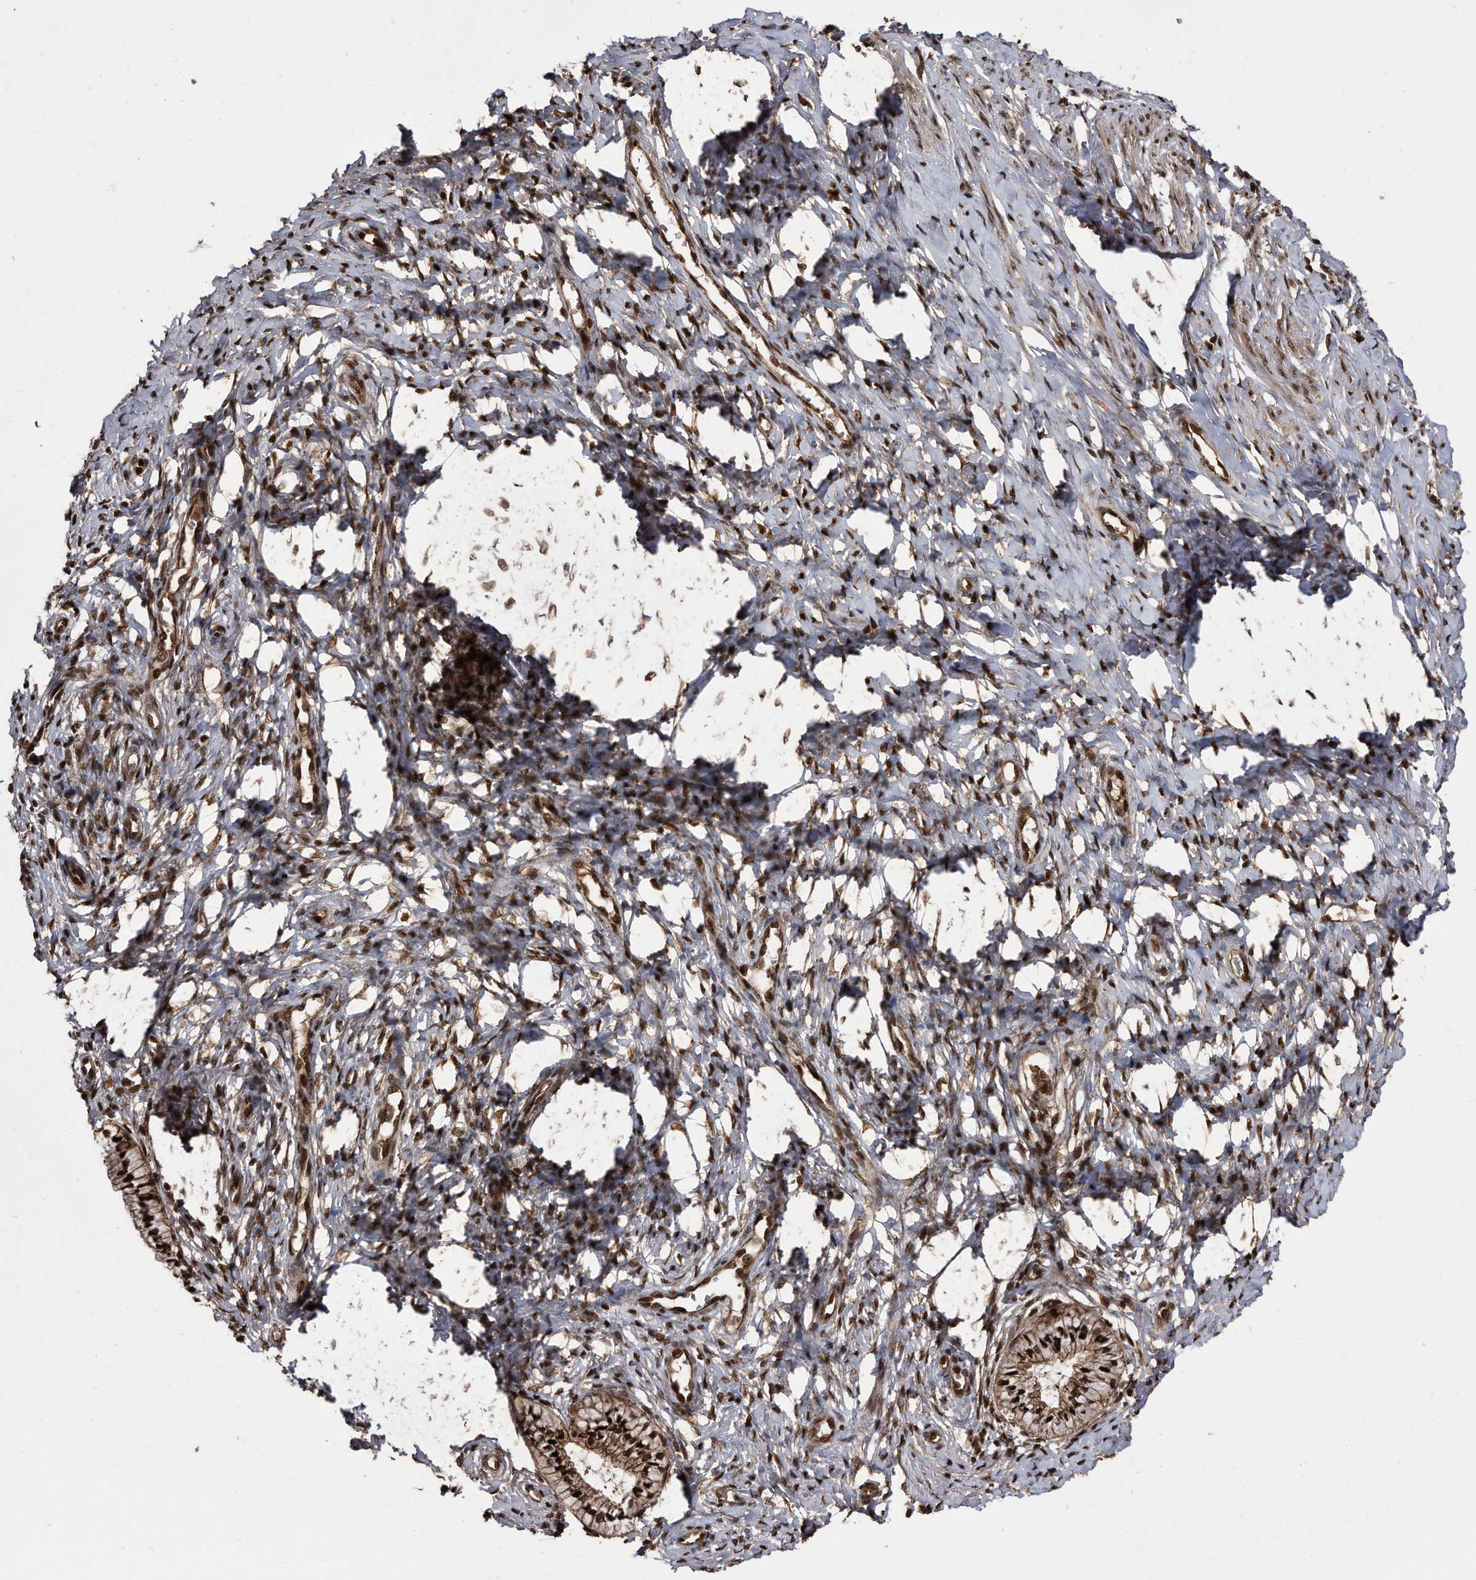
{"staining": {"intensity": "strong", "quantity": ">75%", "location": "cytoplasmic/membranous,nuclear"}, "tissue": "cervix", "cell_type": "Glandular cells", "image_type": "normal", "snomed": [{"axis": "morphology", "description": "Normal tissue, NOS"}, {"axis": "topography", "description": "Cervix"}], "caption": "Immunohistochemical staining of normal cervix shows >75% levels of strong cytoplasmic/membranous,nuclear protein expression in approximately >75% of glandular cells. The staining was performed using DAB (3,3'-diaminobenzidine) to visualize the protein expression in brown, while the nuclei were stained in blue with hematoxylin (Magnification: 20x).", "gene": "RAD23B", "patient": {"sex": "female", "age": 36}}